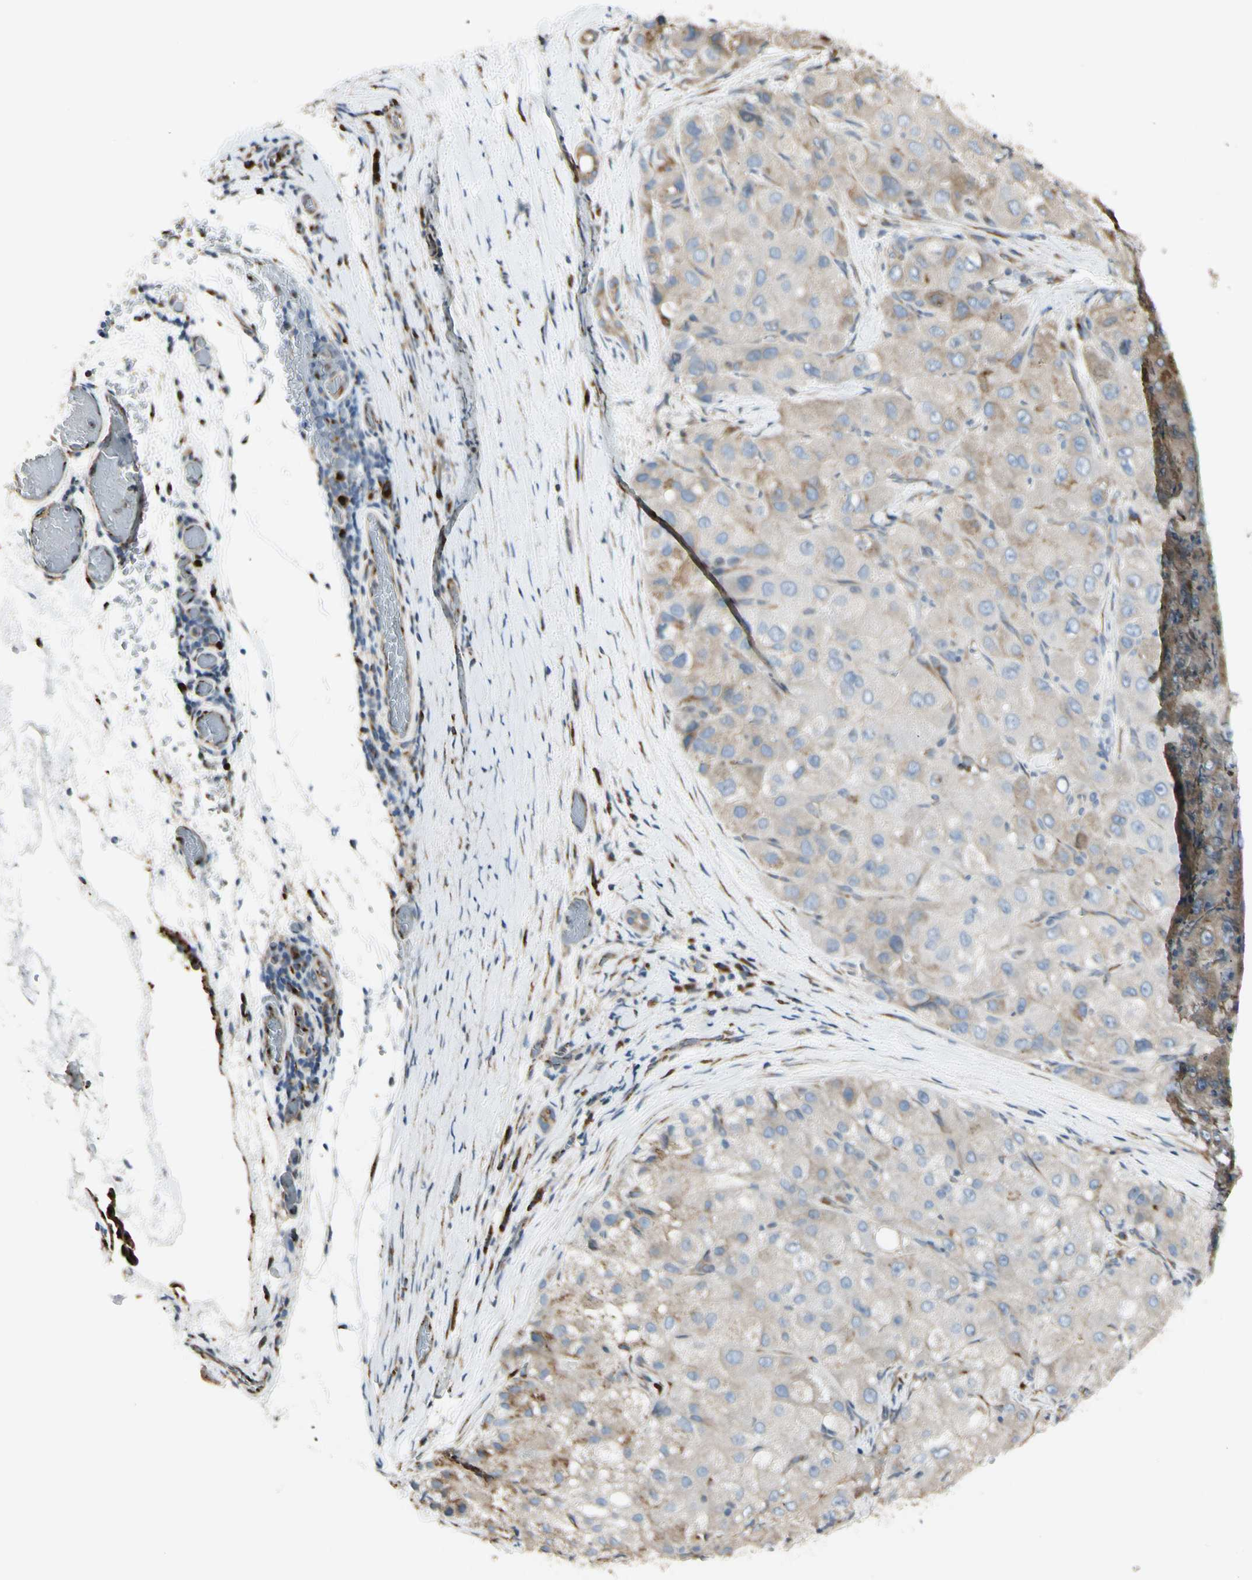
{"staining": {"intensity": "weak", "quantity": "25%-75%", "location": "cytoplasmic/membranous"}, "tissue": "liver cancer", "cell_type": "Tumor cells", "image_type": "cancer", "snomed": [{"axis": "morphology", "description": "Carcinoma, Hepatocellular, NOS"}, {"axis": "topography", "description": "Liver"}], "caption": "Protein staining of liver hepatocellular carcinoma tissue shows weak cytoplasmic/membranous expression in about 25%-75% of tumor cells.", "gene": "NUCB2", "patient": {"sex": "male", "age": 80}}